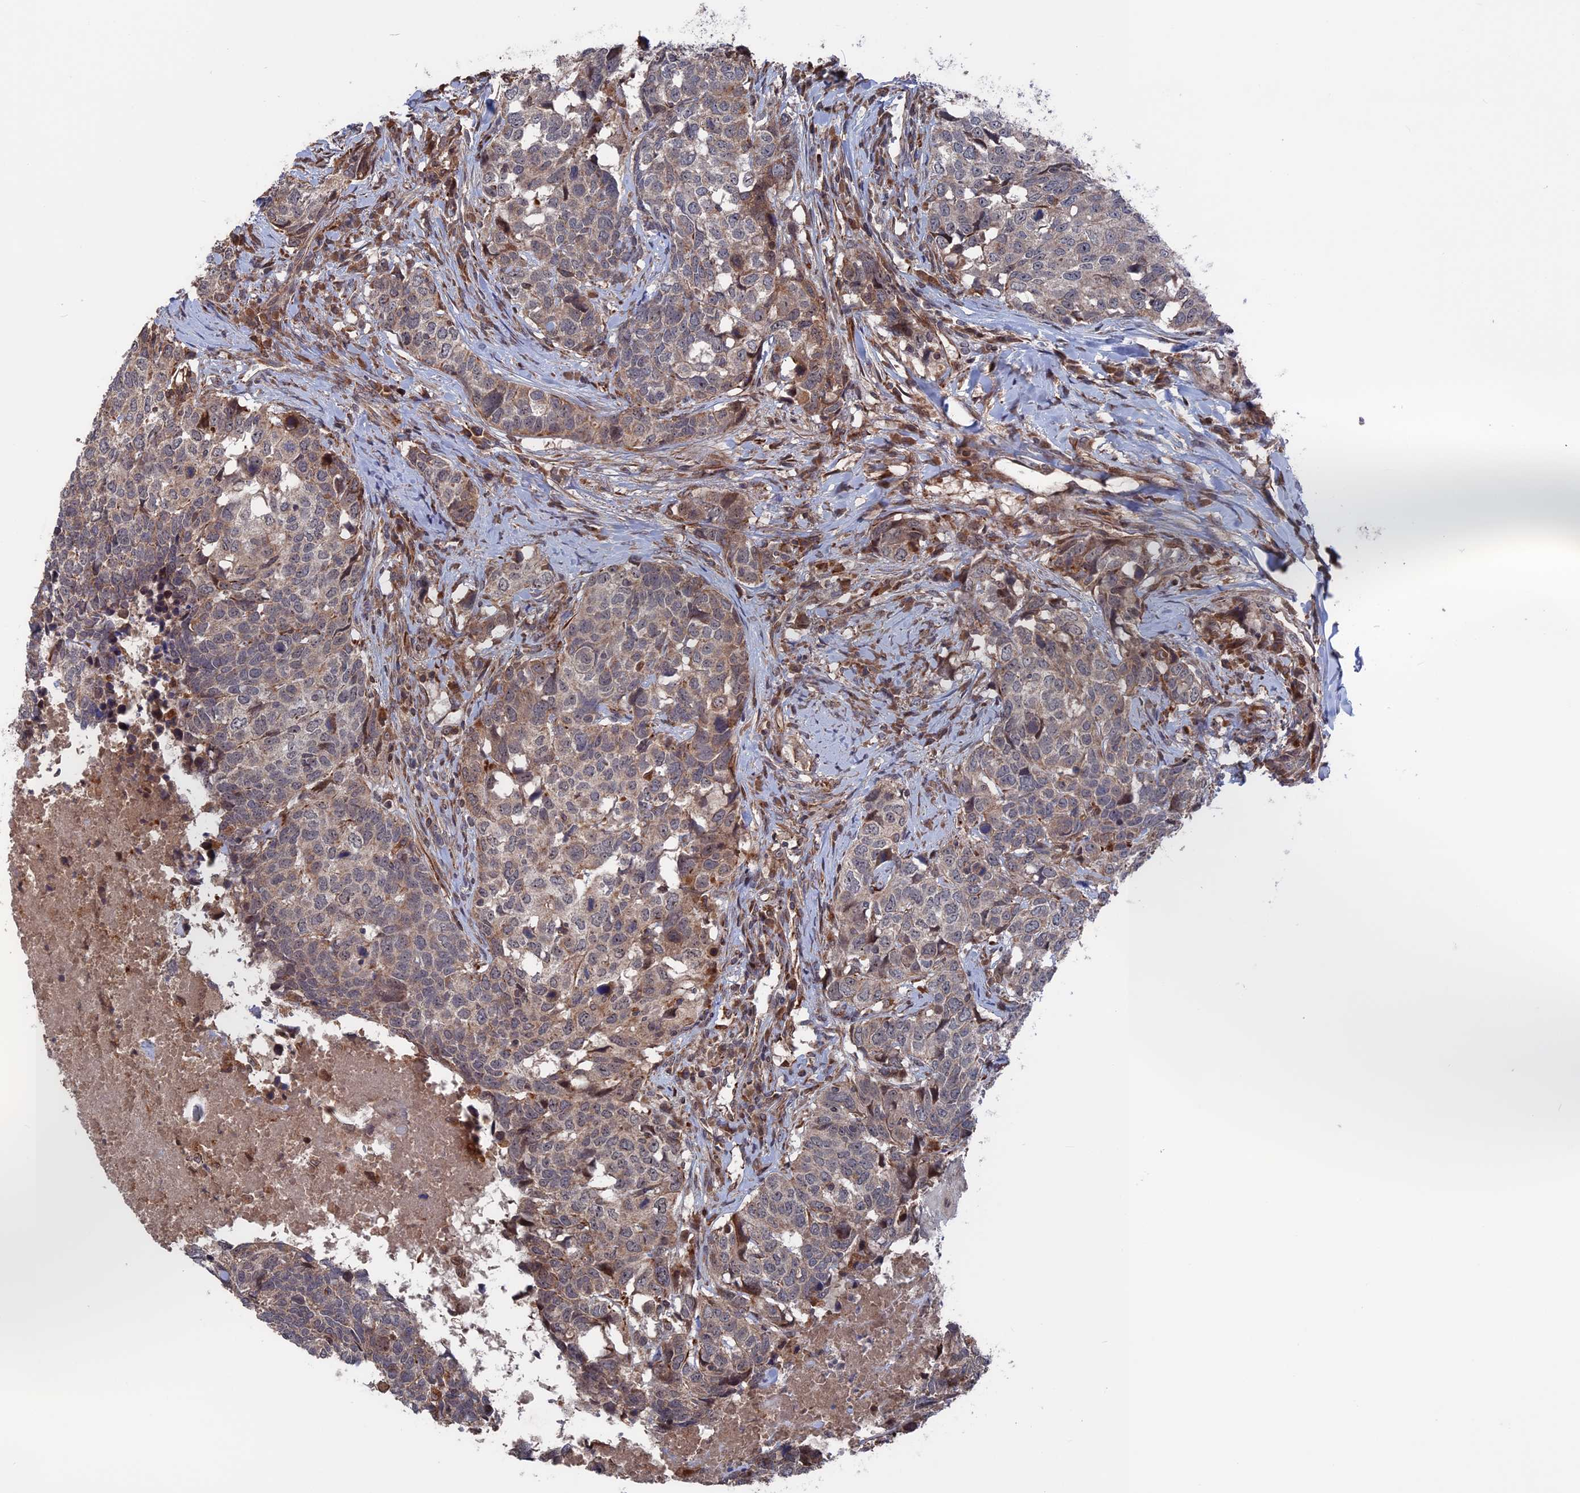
{"staining": {"intensity": "weak", "quantity": "25%-75%", "location": "cytoplasmic/membranous"}, "tissue": "head and neck cancer", "cell_type": "Tumor cells", "image_type": "cancer", "snomed": [{"axis": "morphology", "description": "Squamous cell carcinoma, NOS"}, {"axis": "topography", "description": "Head-Neck"}], "caption": "Human head and neck squamous cell carcinoma stained with a brown dye shows weak cytoplasmic/membranous positive expression in about 25%-75% of tumor cells.", "gene": "PLA2G15", "patient": {"sex": "male", "age": 66}}